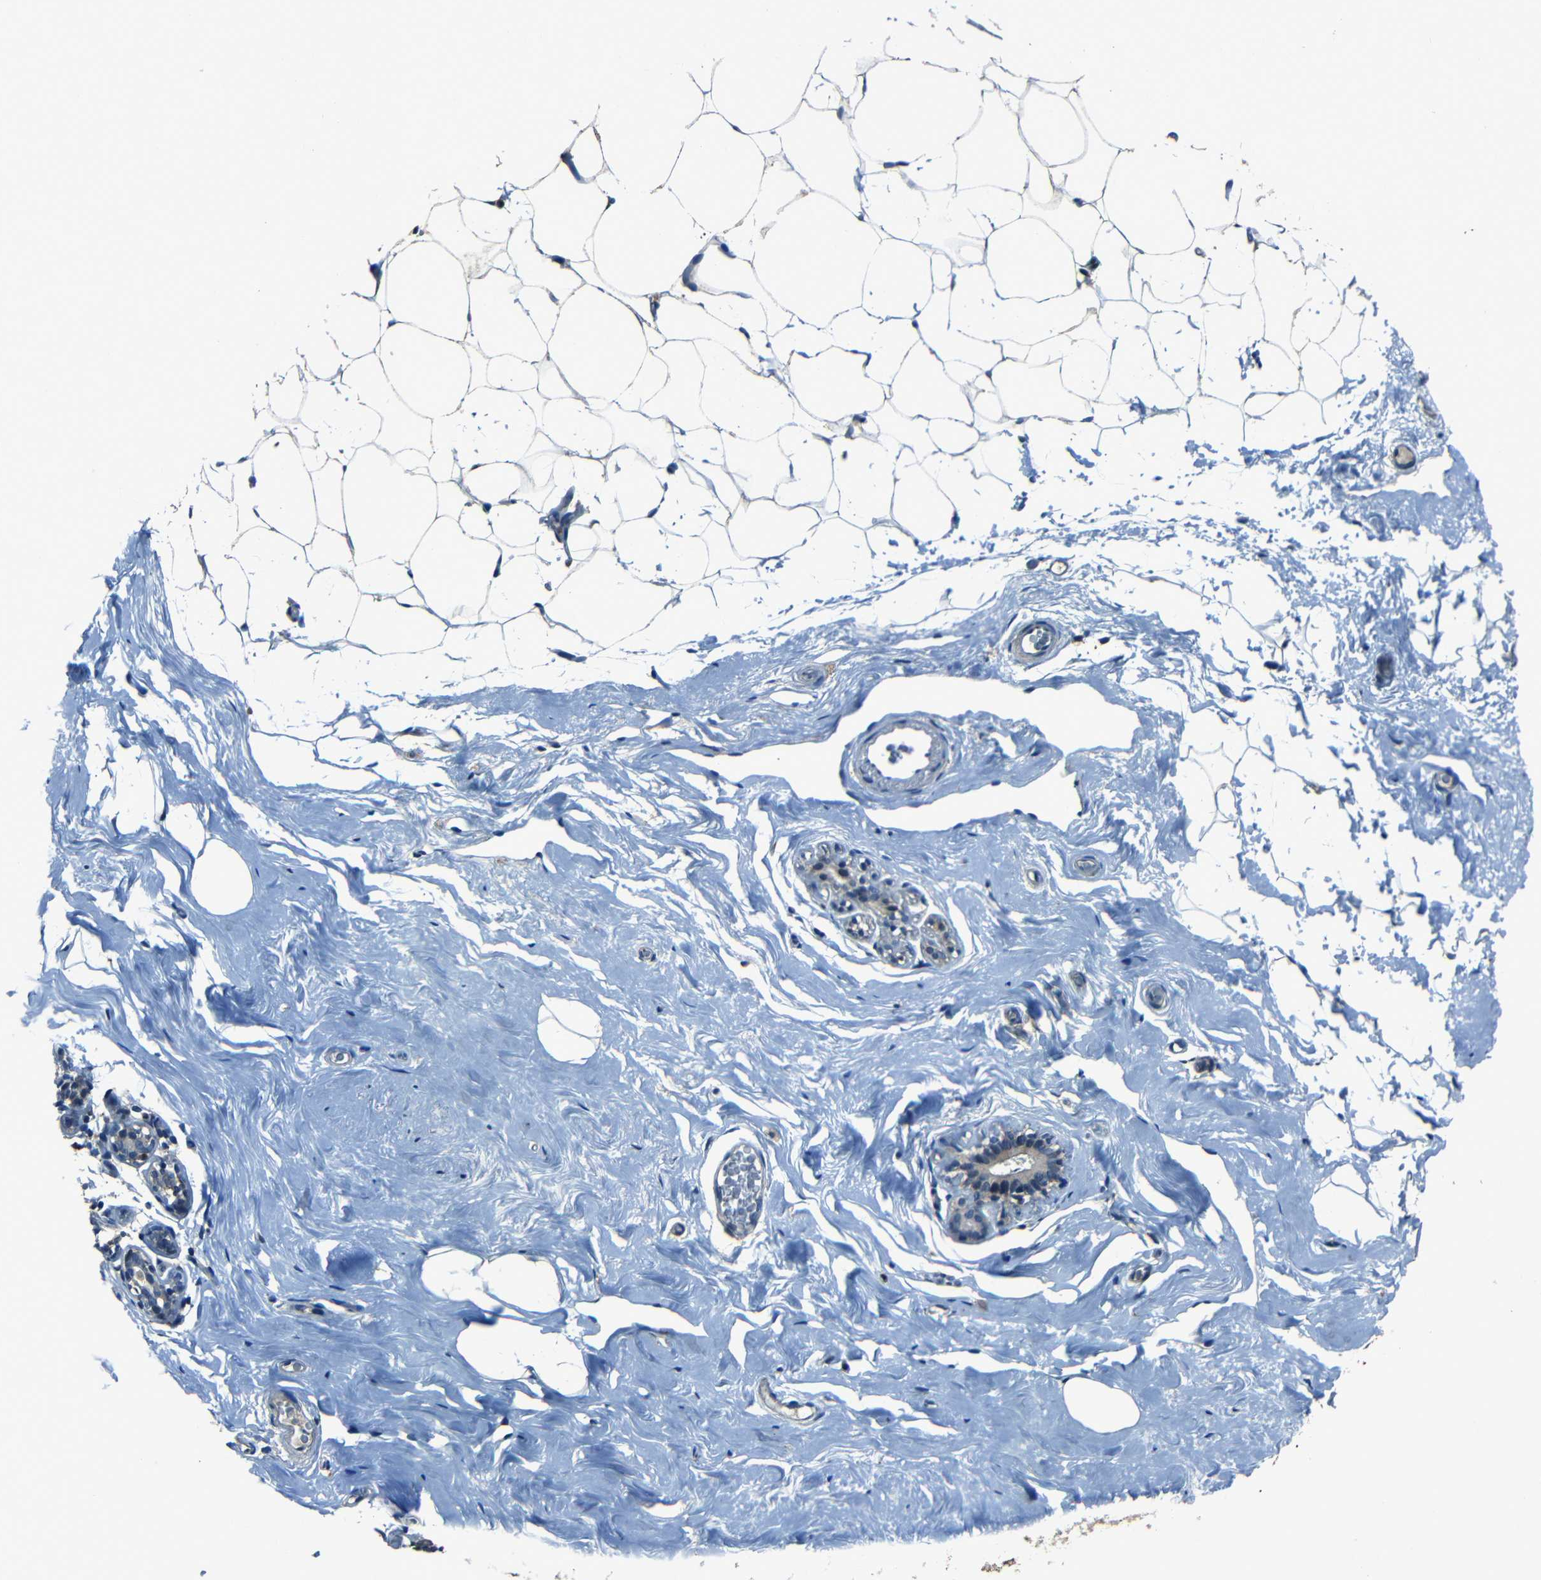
{"staining": {"intensity": "negative", "quantity": "none", "location": "none"}, "tissue": "breast", "cell_type": "Adipocytes", "image_type": "normal", "snomed": [{"axis": "morphology", "description": "Normal tissue, NOS"}, {"axis": "topography", "description": "Breast"}], "caption": "Breast stained for a protein using immunohistochemistry (IHC) demonstrates no staining adipocytes.", "gene": "SLA", "patient": {"sex": "female", "age": 75}}